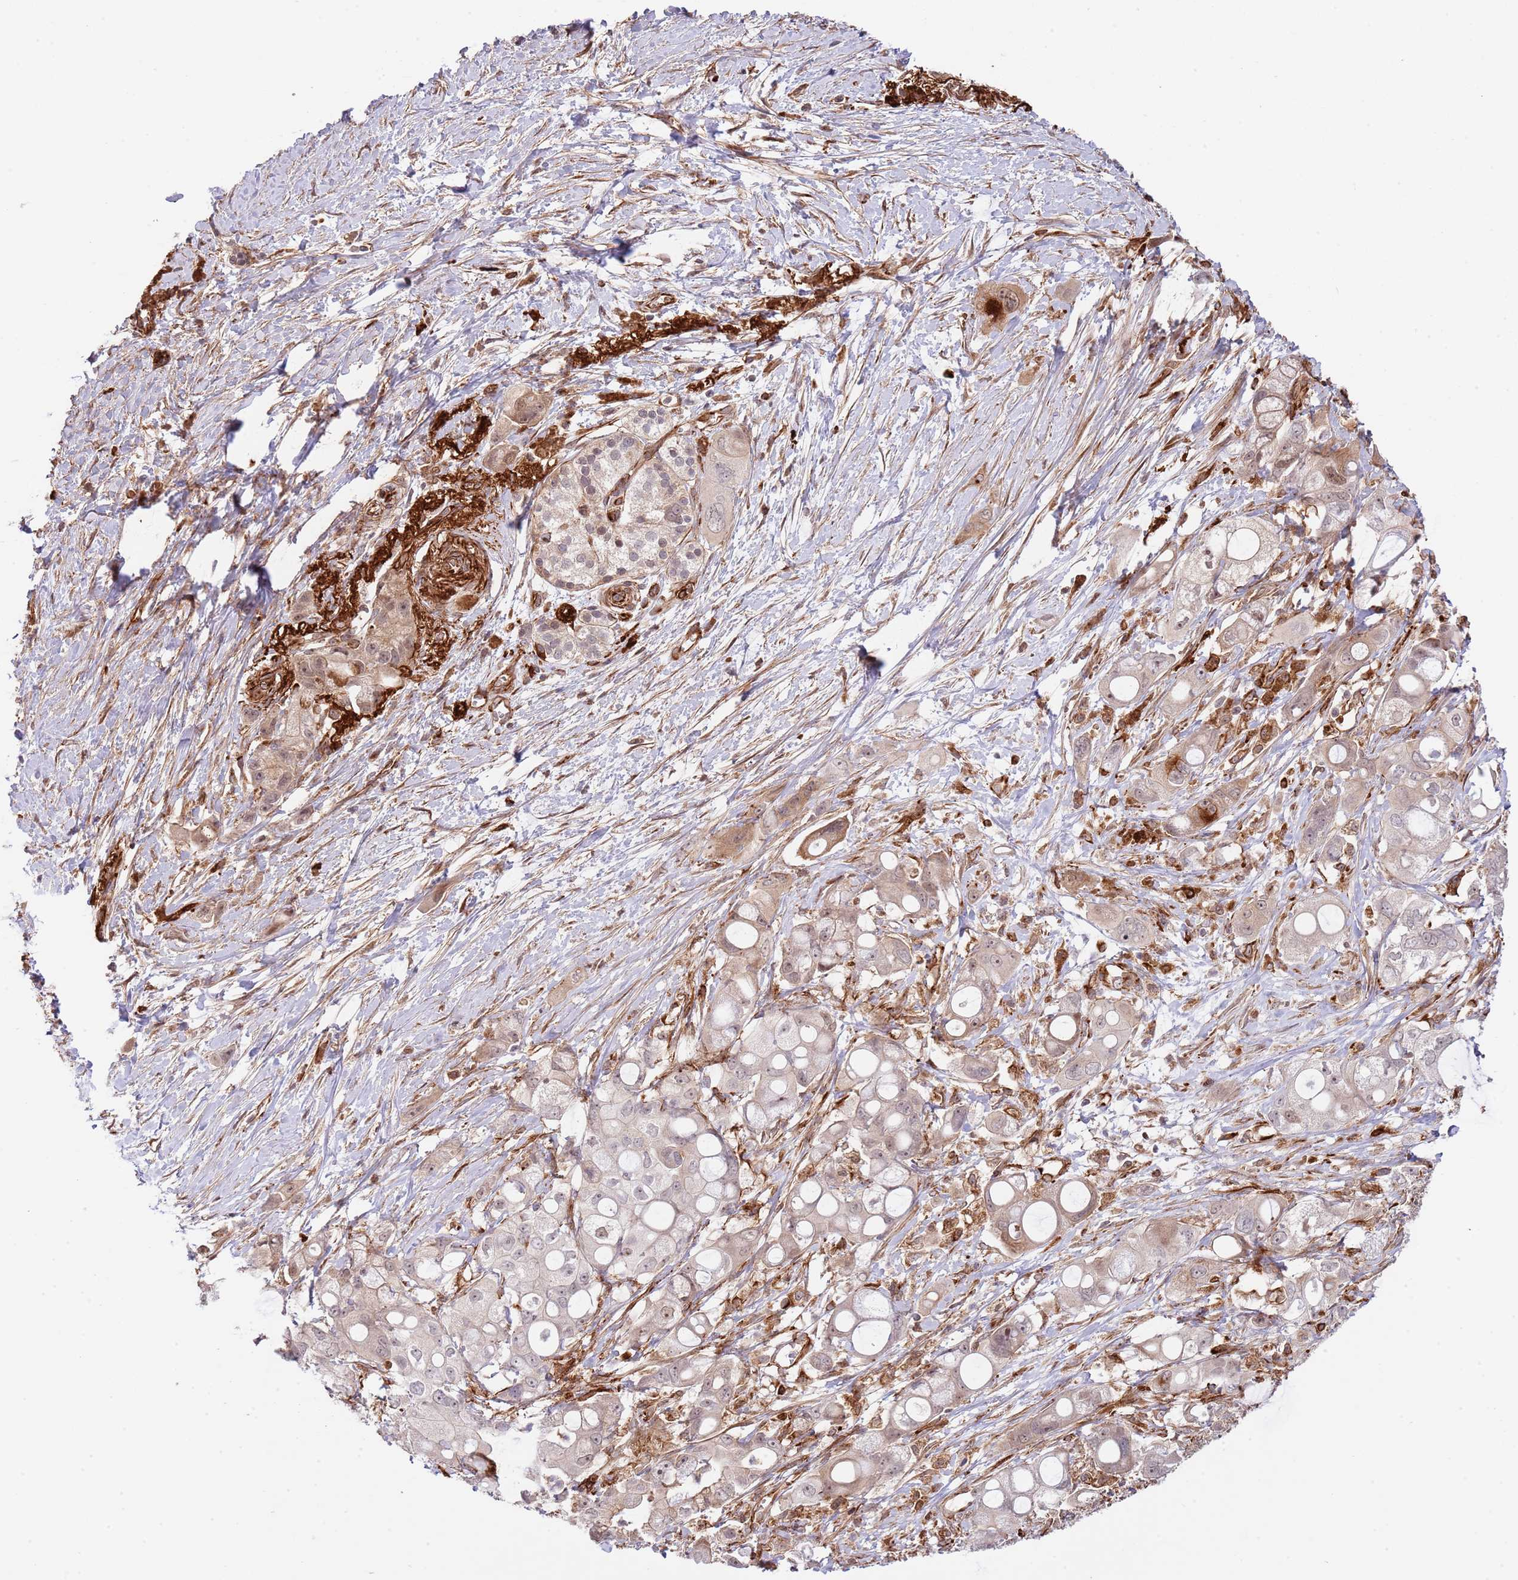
{"staining": {"intensity": "weak", "quantity": "<25%", "location": "cytoplasmic/membranous"}, "tissue": "pancreatic cancer", "cell_type": "Tumor cells", "image_type": "cancer", "snomed": [{"axis": "morphology", "description": "Adenocarcinoma, NOS"}, {"axis": "topography", "description": "Pancreas"}], "caption": "Image shows no significant protein positivity in tumor cells of adenocarcinoma (pancreatic).", "gene": "NEK3", "patient": {"sex": "male", "age": 68}}